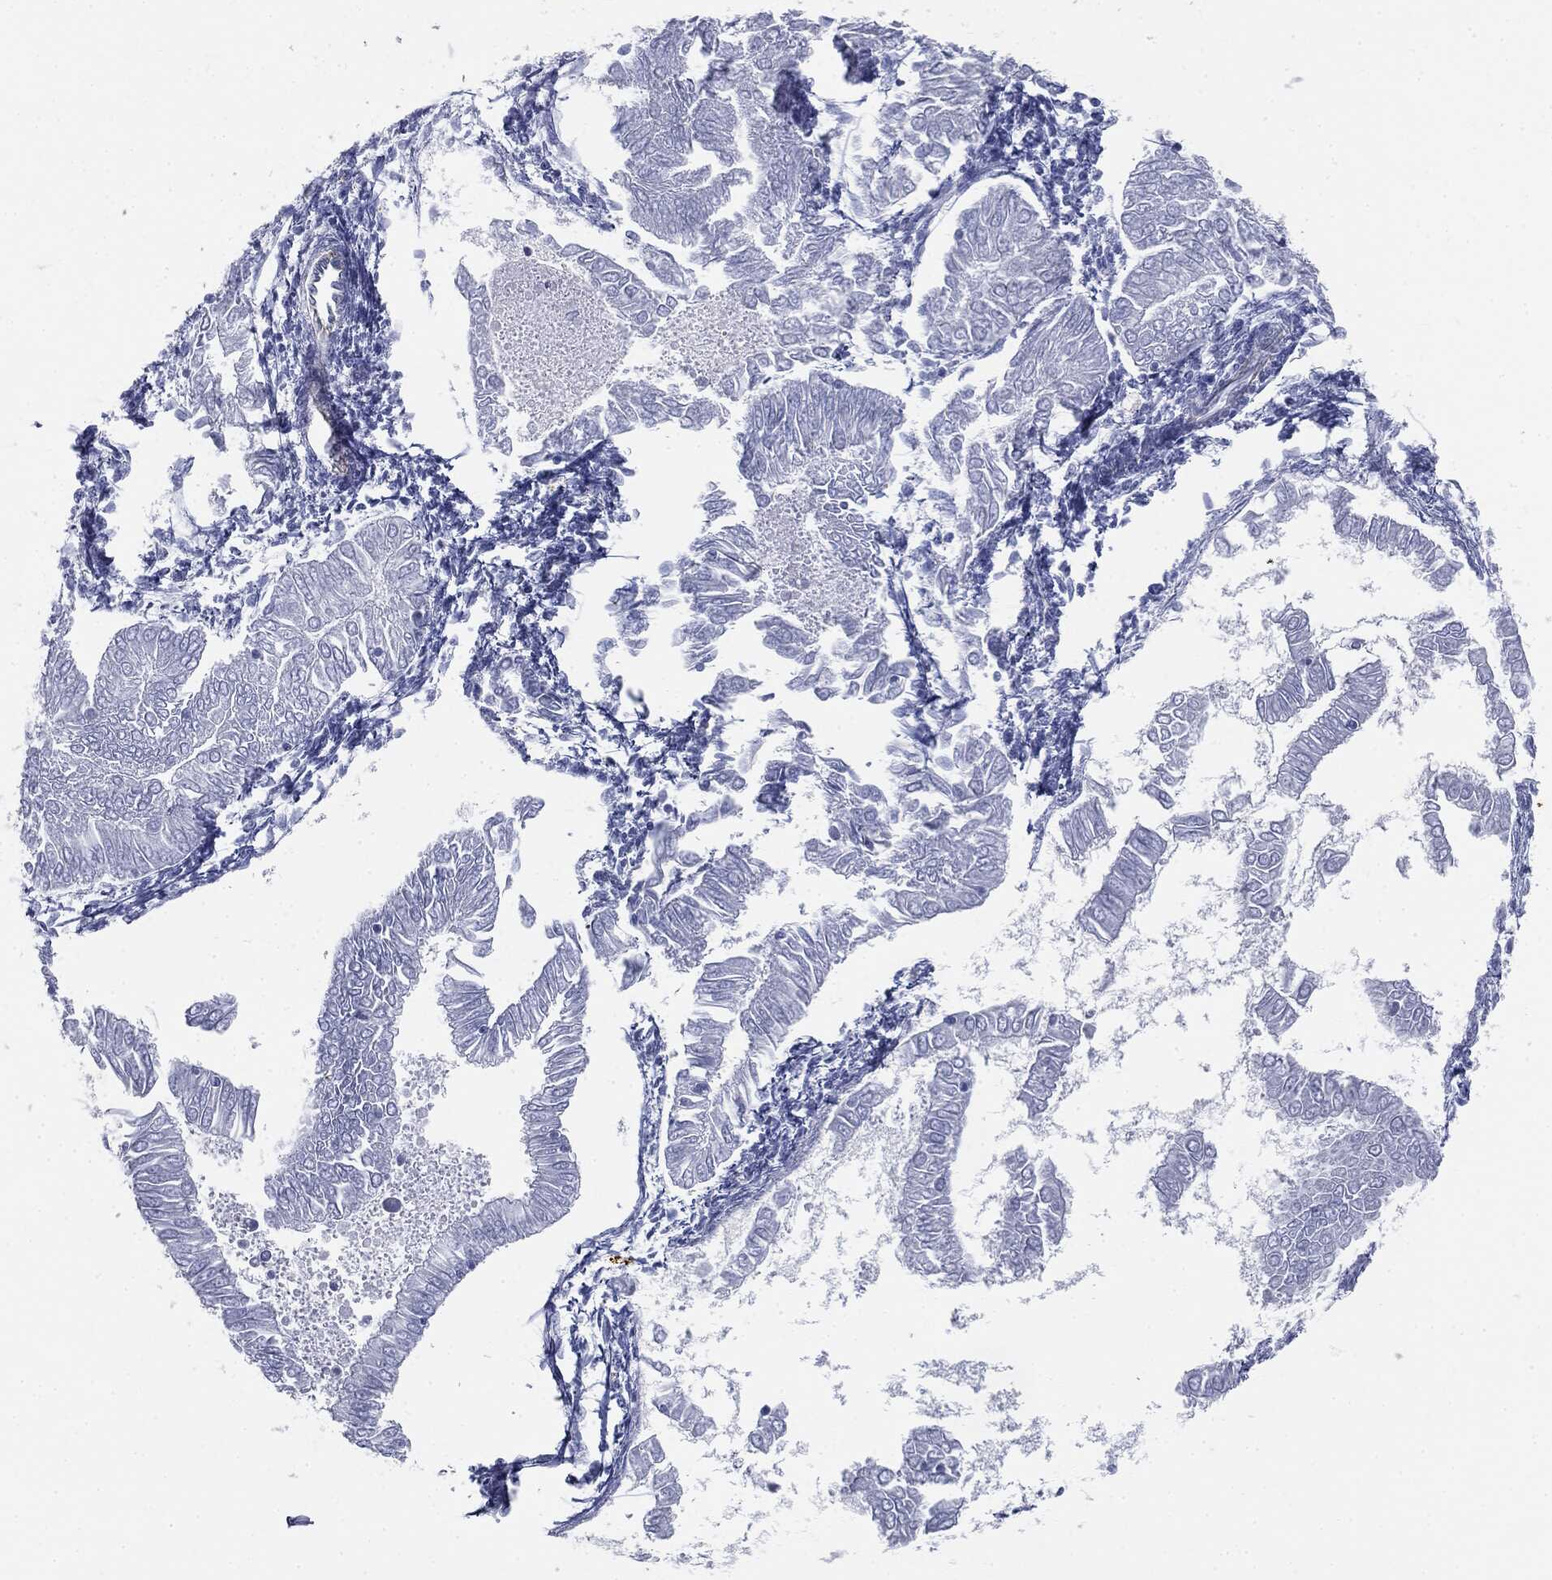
{"staining": {"intensity": "negative", "quantity": "none", "location": "none"}, "tissue": "endometrial cancer", "cell_type": "Tumor cells", "image_type": "cancer", "snomed": [{"axis": "morphology", "description": "Adenocarcinoma, NOS"}, {"axis": "topography", "description": "Endometrium"}], "caption": "IHC of endometrial cancer shows no positivity in tumor cells.", "gene": "MUC5AC", "patient": {"sex": "female", "age": 53}}